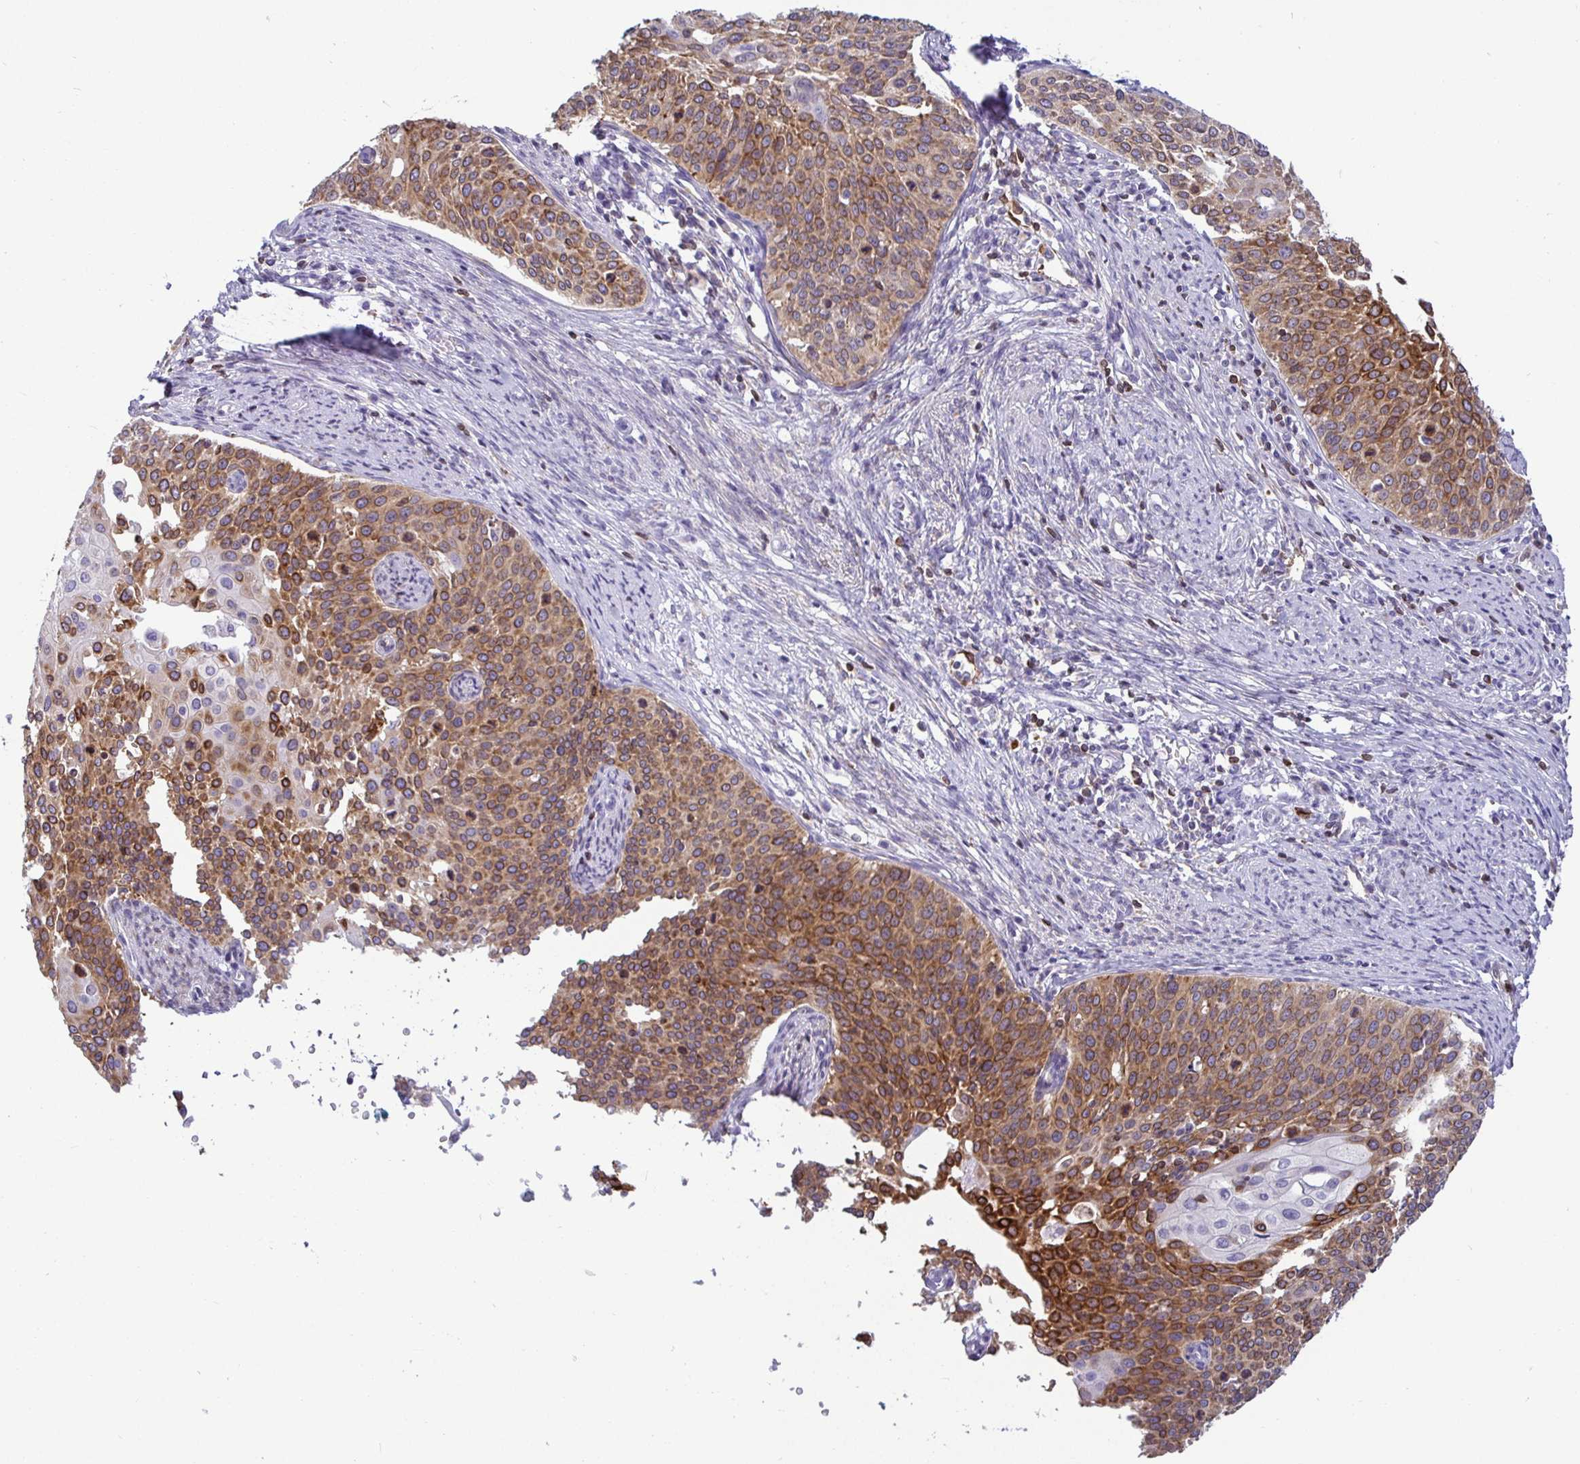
{"staining": {"intensity": "moderate", "quantity": ">75%", "location": "cytoplasmic/membranous"}, "tissue": "cervical cancer", "cell_type": "Tumor cells", "image_type": "cancer", "snomed": [{"axis": "morphology", "description": "Squamous cell carcinoma, NOS"}, {"axis": "topography", "description": "Cervix"}], "caption": "DAB immunohistochemical staining of human cervical cancer exhibits moderate cytoplasmic/membranous protein staining in approximately >75% of tumor cells.", "gene": "TP53I11", "patient": {"sex": "female", "age": 44}}